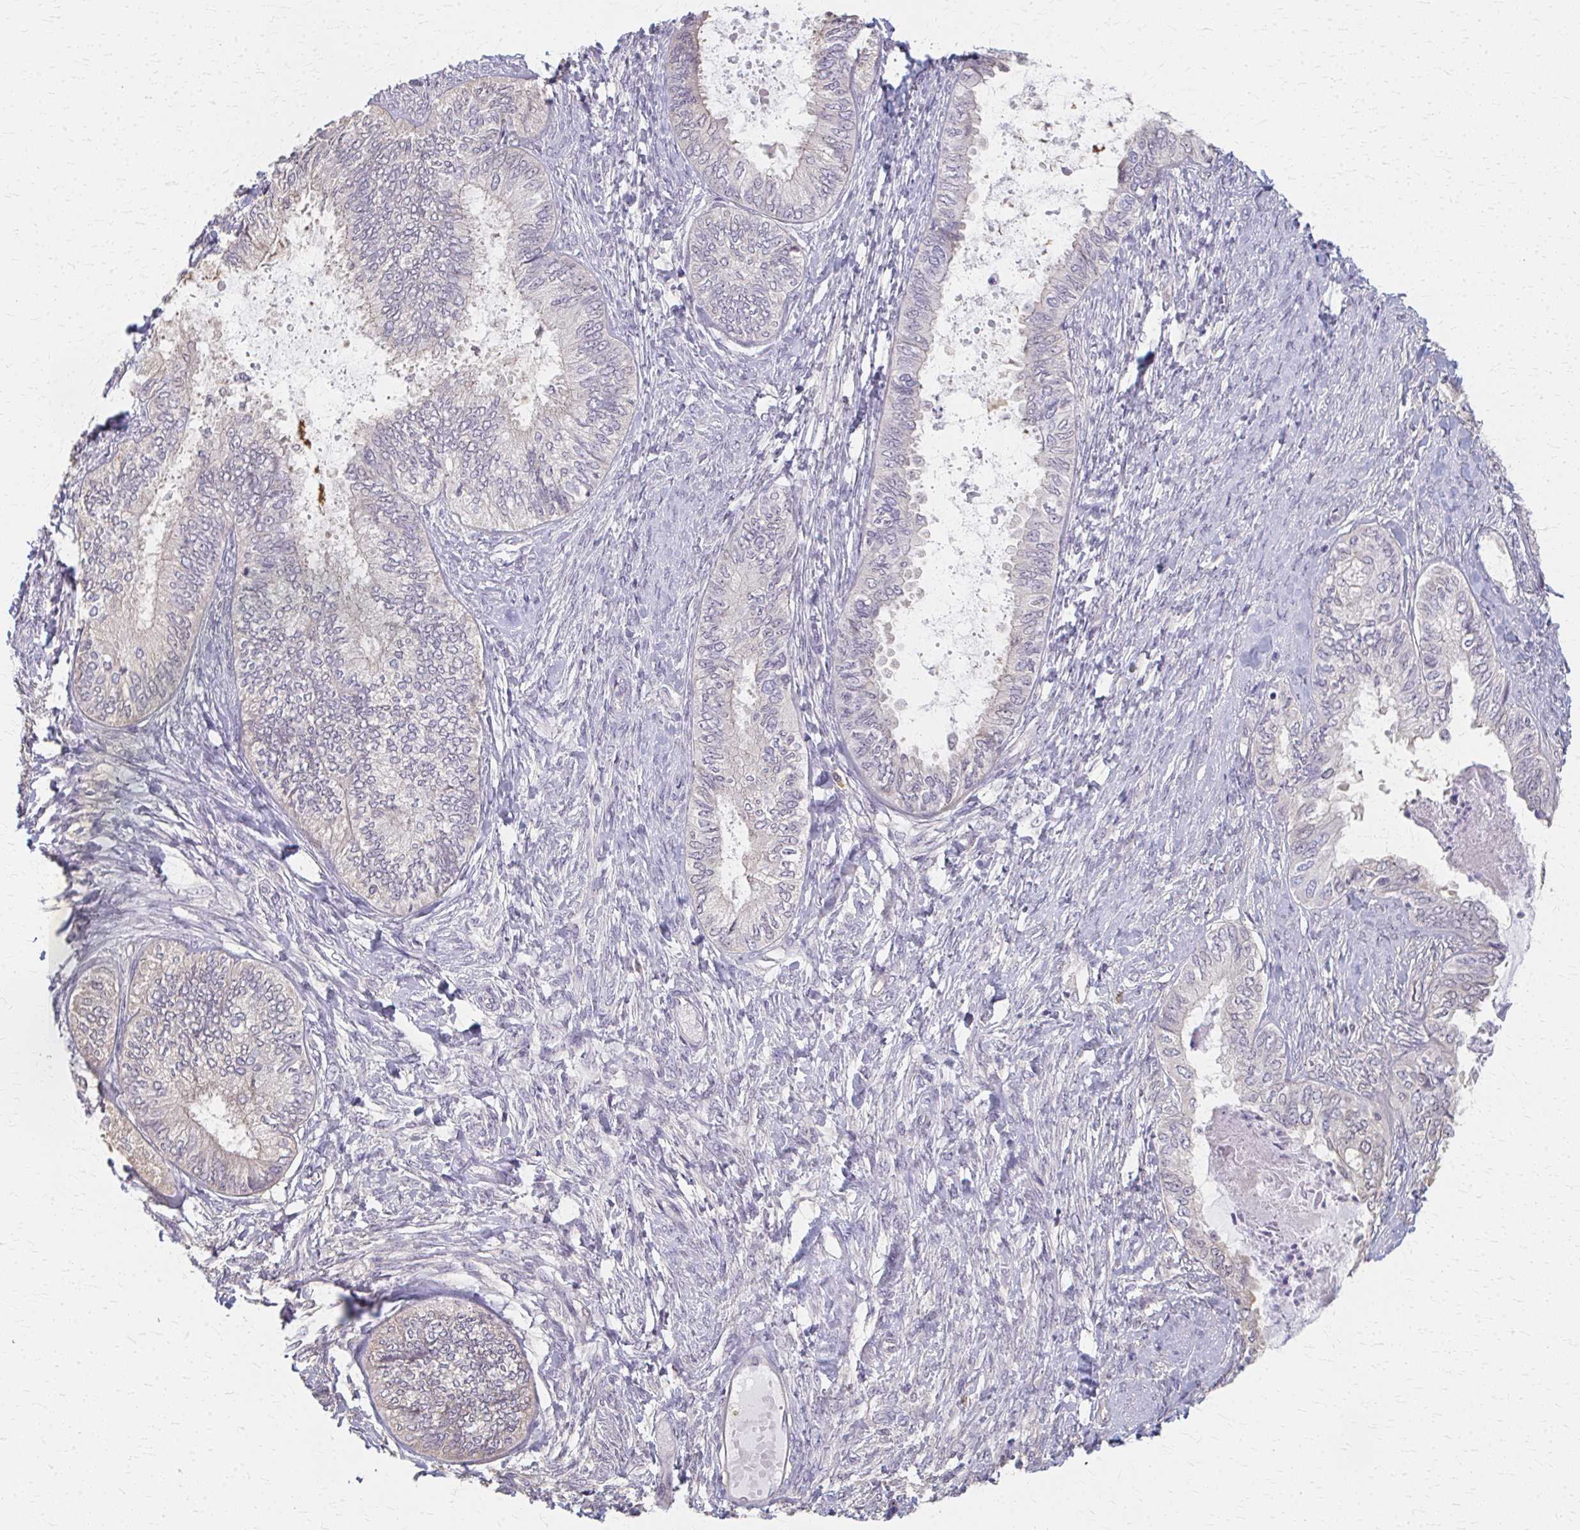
{"staining": {"intensity": "weak", "quantity": "<25%", "location": "cytoplasmic/membranous"}, "tissue": "ovarian cancer", "cell_type": "Tumor cells", "image_type": "cancer", "snomed": [{"axis": "morphology", "description": "Carcinoma, endometroid"}, {"axis": "topography", "description": "Ovary"}], "caption": "Ovarian endometroid carcinoma was stained to show a protein in brown. There is no significant positivity in tumor cells. (DAB IHC visualized using brightfield microscopy, high magnification).", "gene": "RABGAP1L", "patient": {"sex": "female", "age": 70}}